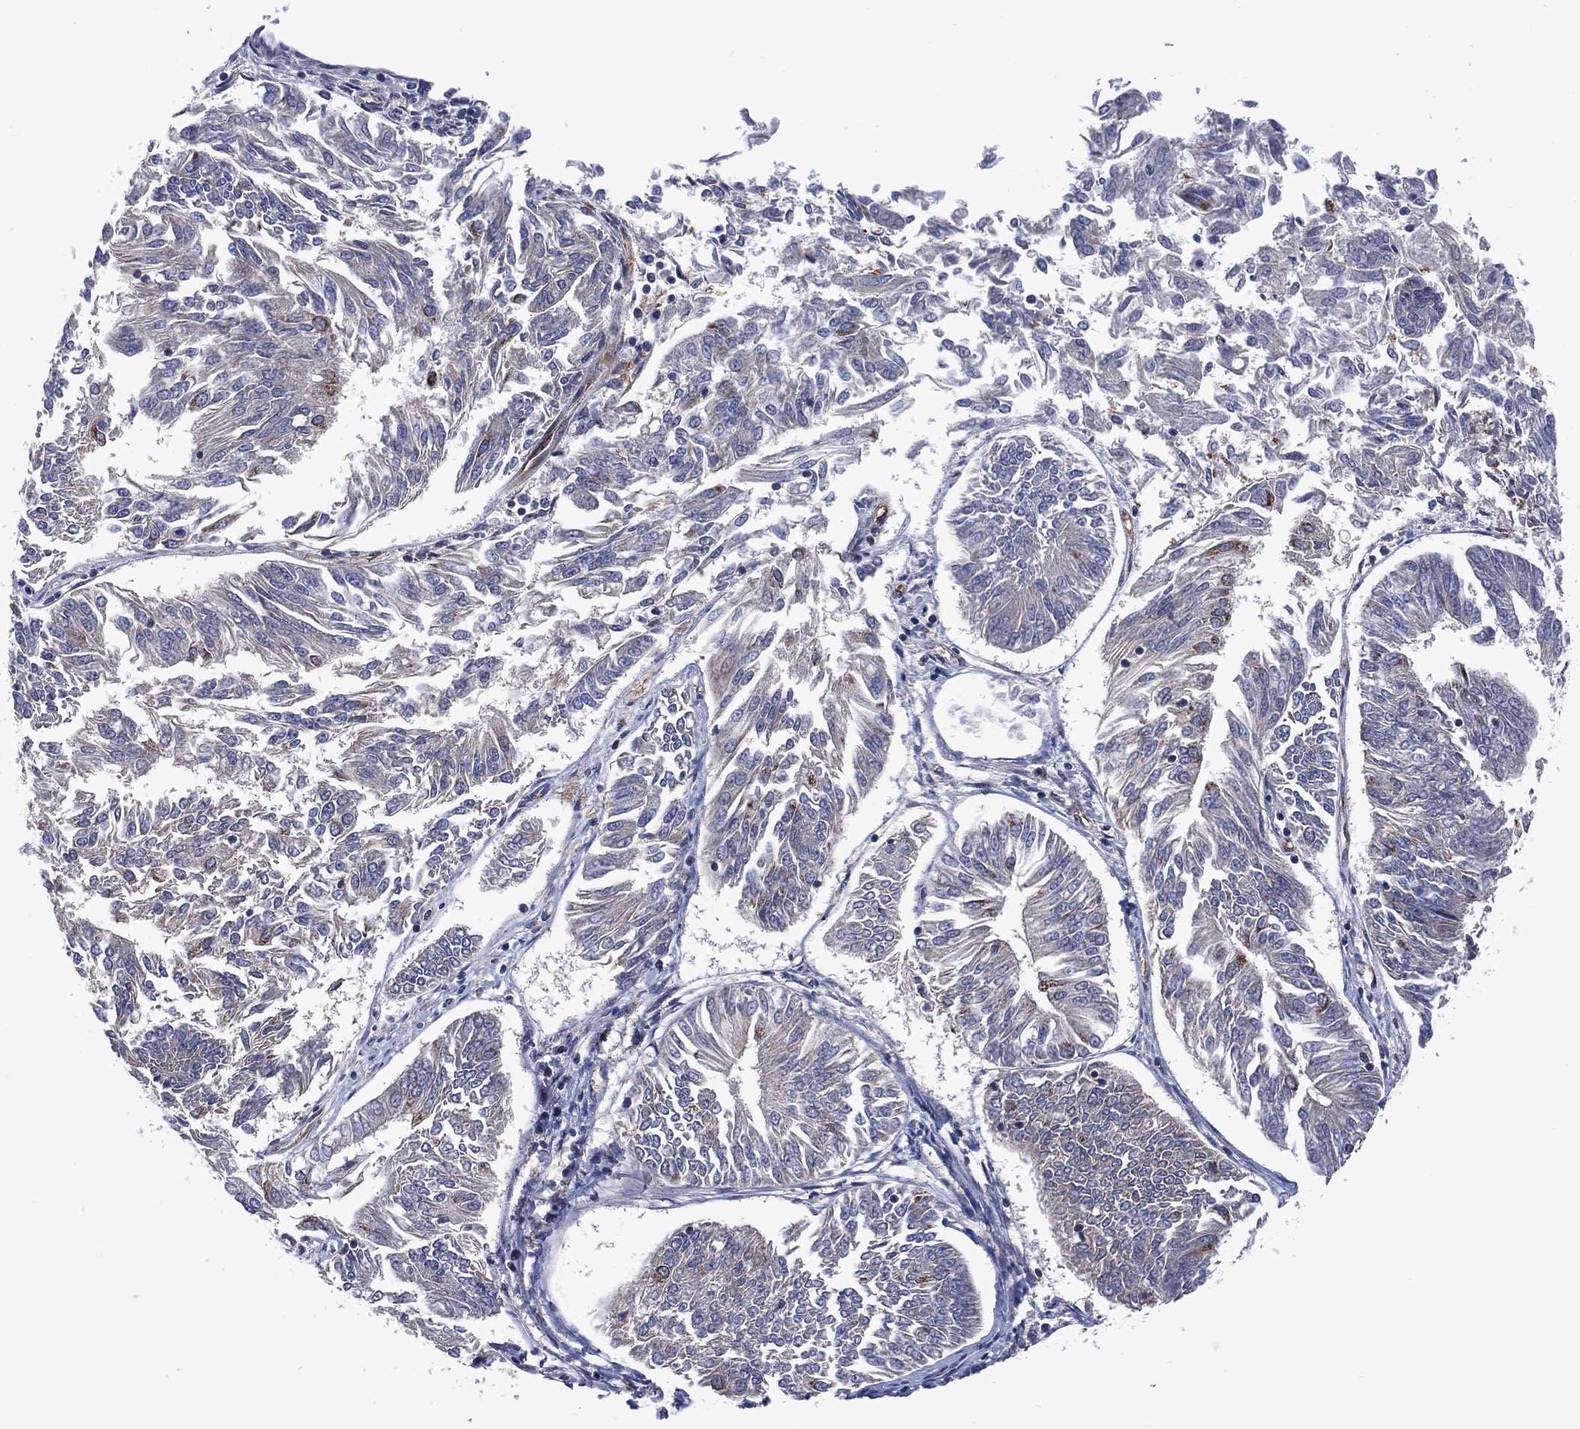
{"staining": {"intensity": "negative", "quantity": "none", "location": "none"}, "tissue": "endometrial cancer", "cell_type": "Tumor cells", "image_type": "cancer", "snomed": [{"axis": "morphology", "description": "Adenocarcinoma, NOS"}, {"axis": "topography", "description": "Endometrium"}], "caption": "Human adenocarcinoma (endometrial) stained for a protein using IHC shows no positivity in tumor cells.", "gene": "HTD2", "patient": {"sex": "female", "age": 58}}